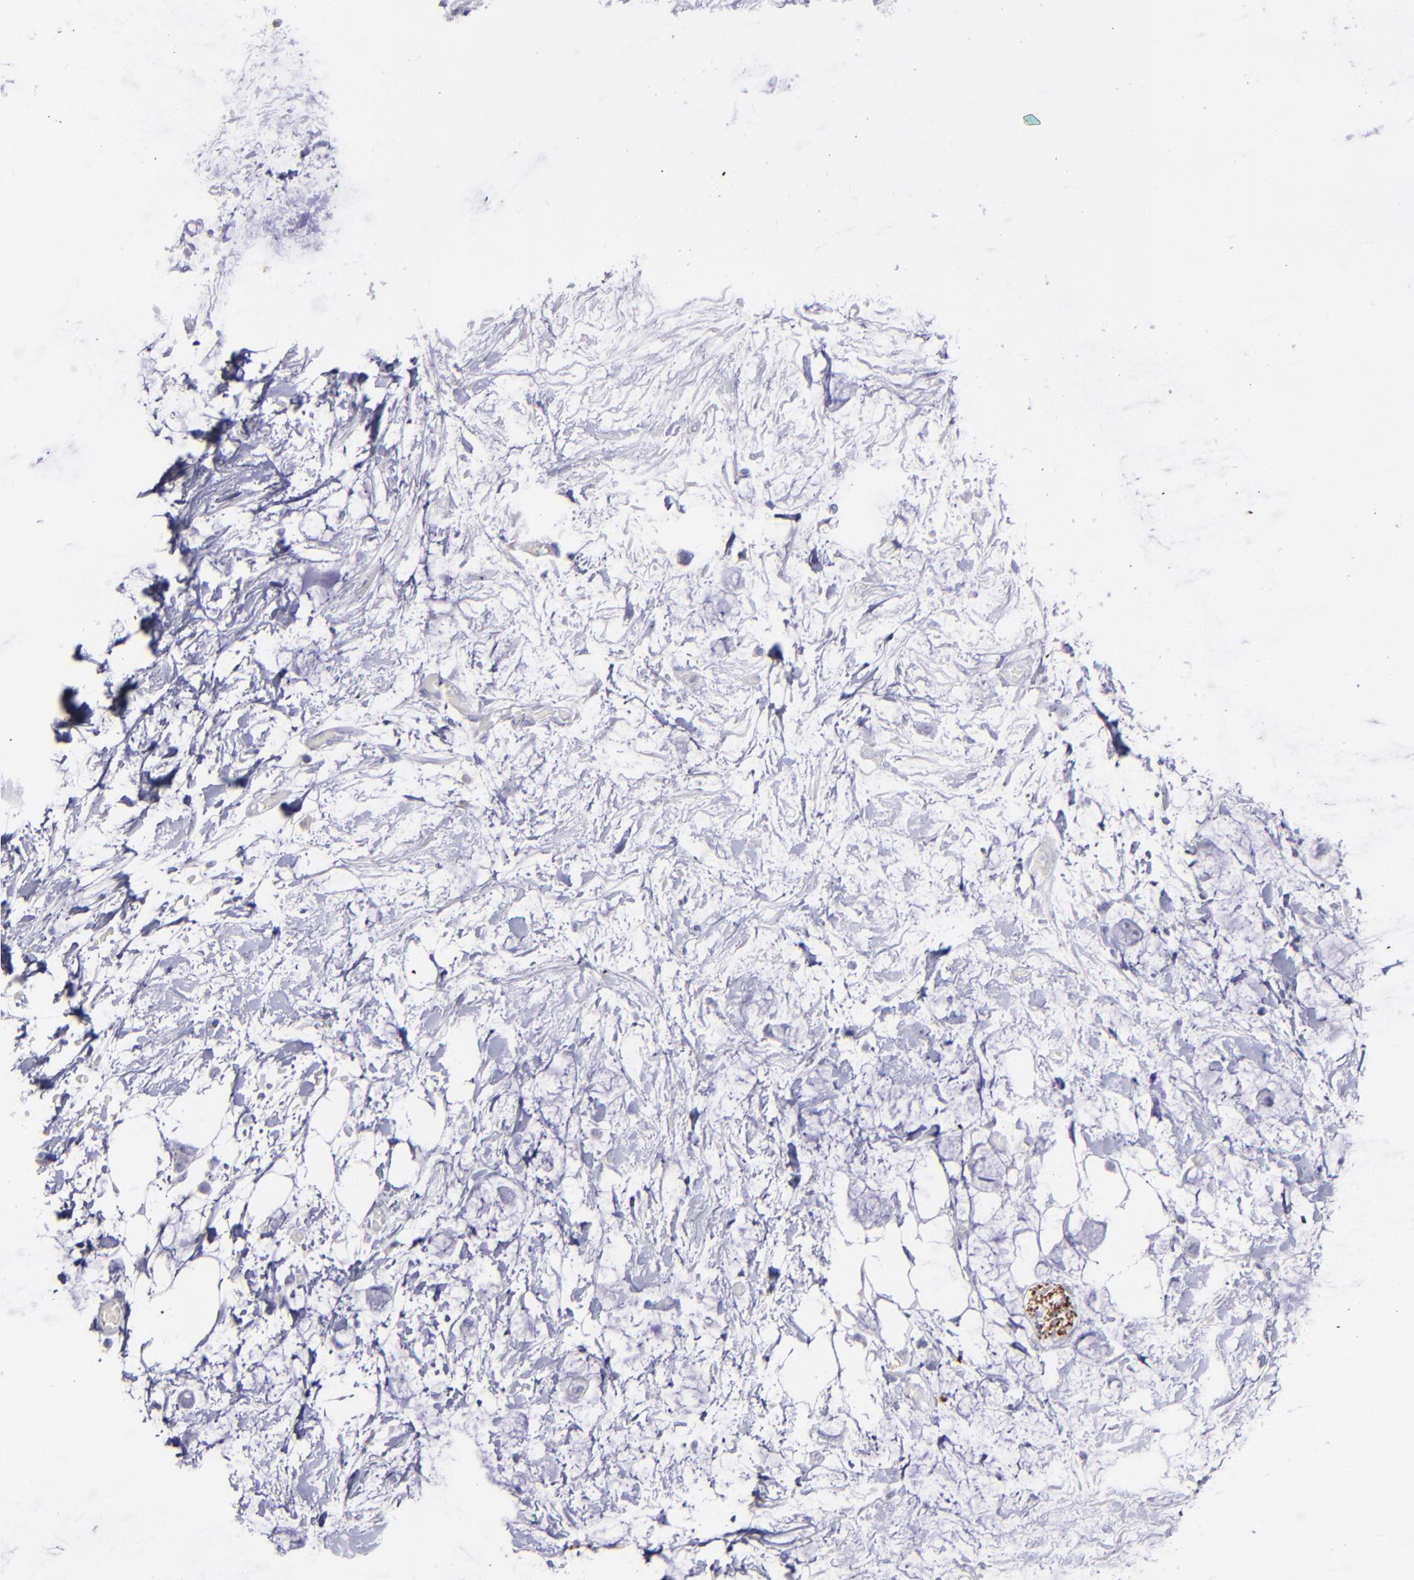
{"staining": {"intensity": "negative", "quantity": "none", "location": "none"}, "tissue": "colorectal cancer", "cell_type": "Tumor cells", "image_type": "cancer", "snomed": [{"axis": "morphology", "description": "Normal tissue, NOS"}, {"axis": "morphology", "description": "Adenocarcinoma, NOS"}, {"axis": "topography", "description": "Colon"}, {"axis": "topography", "description": "Peripheral nerve tissue"}], "caption": "Immunohistochemical staining of human adenocarcinoma (colorectal) demonstrates no significant staining in tumor cells.", "gene": "SNAP25", "patient": {"sex": "male", "age": 14}}